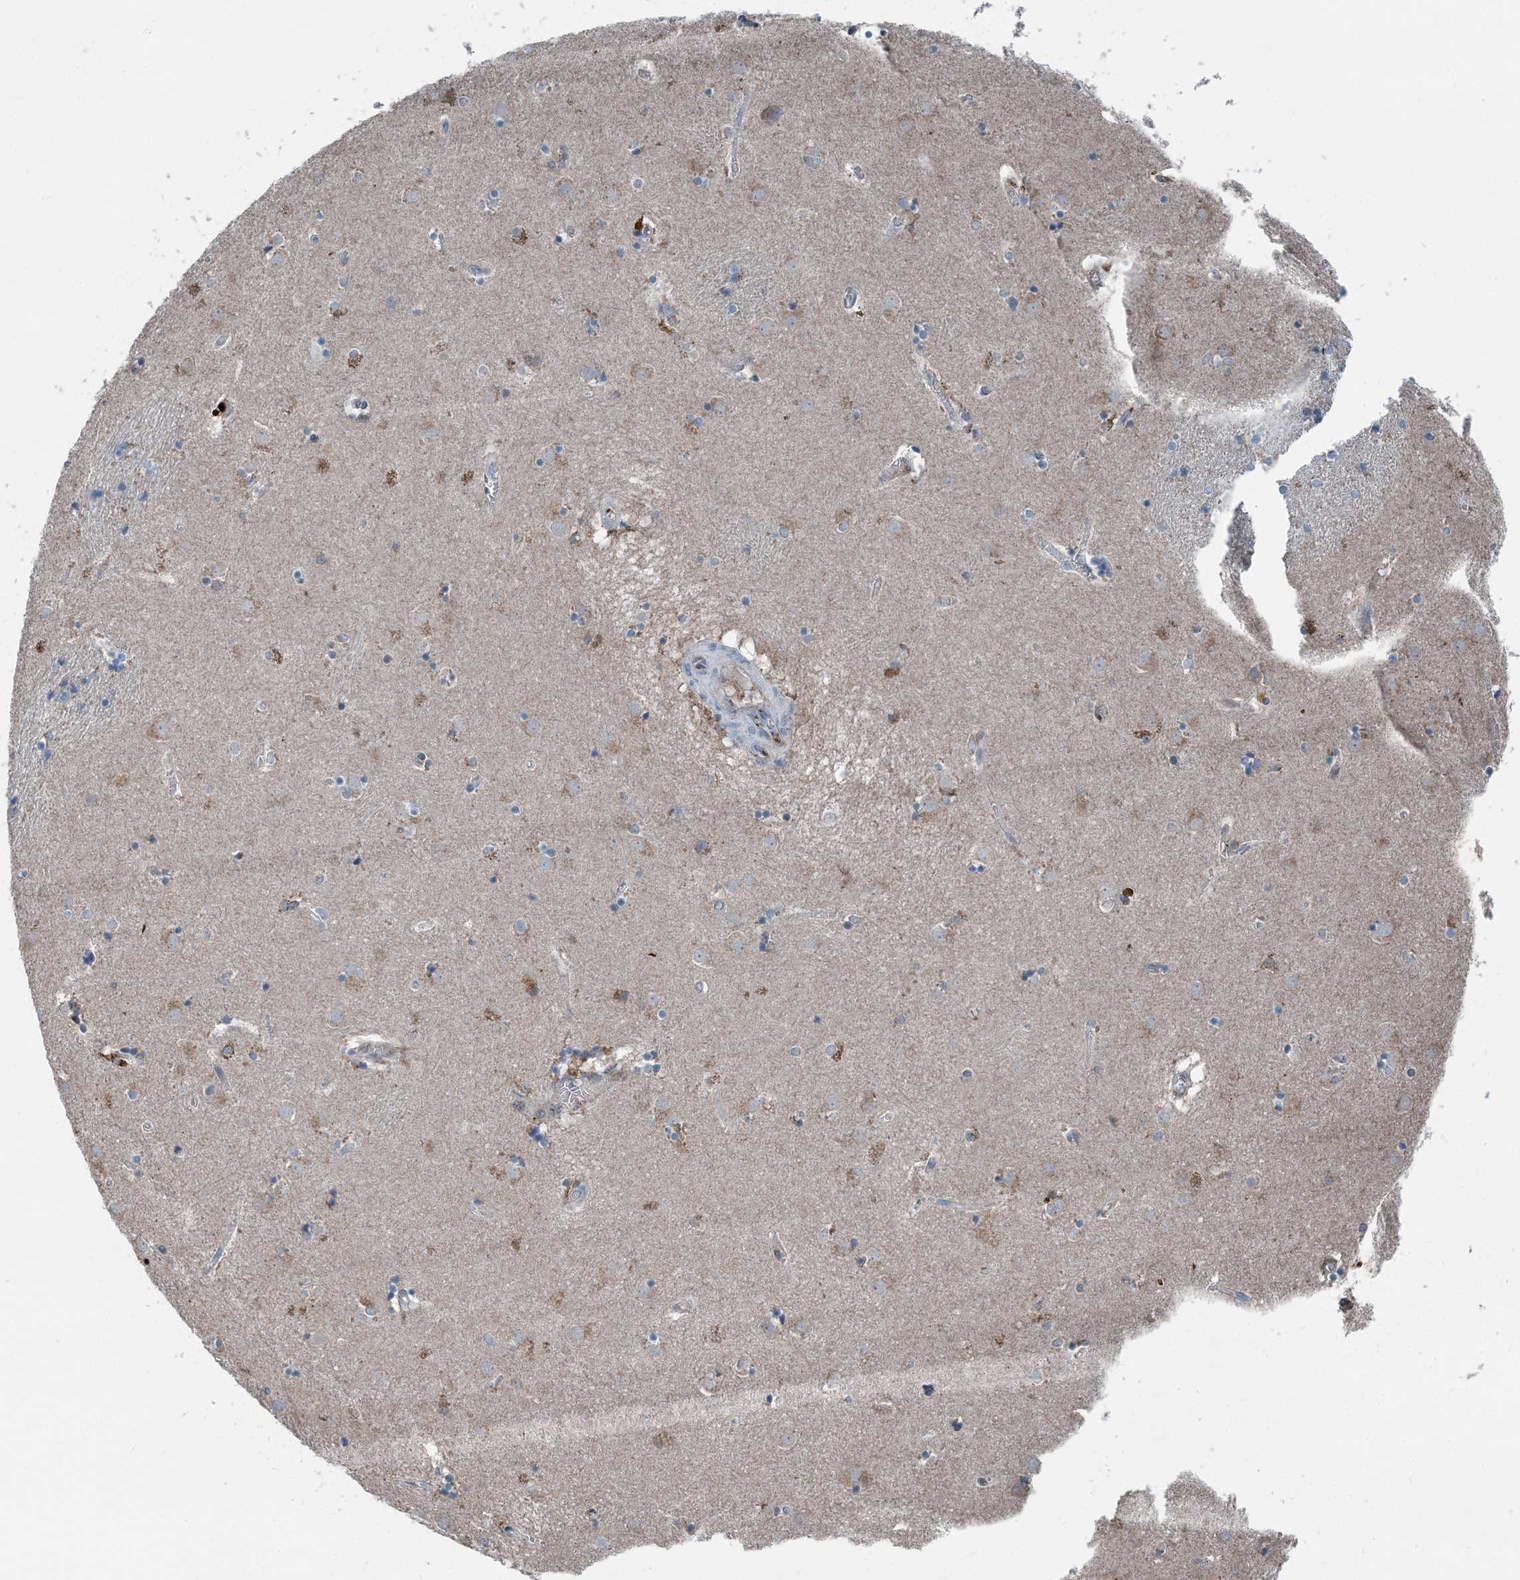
{"staining": {"intensity": "negative", "quantity": "none", "location": "none"}, "tissue": "caudate", "cell_type": "Glial cells", "image_type": "normal", "snomed": [{"axis": "morphology", "description": "Normal tissue, NOS"}, {"axis": "topography", "description": "Lateral ventricle wall"}], "caption": "Immunohistochemistry photomicrograph of normal caudate: caudate stained with DAB (3,3'-diaminobenzidine) displays no significant protein expression in glial cells.", "gene": "CFL1", "patient": {"sex": "male", "age": 70}}